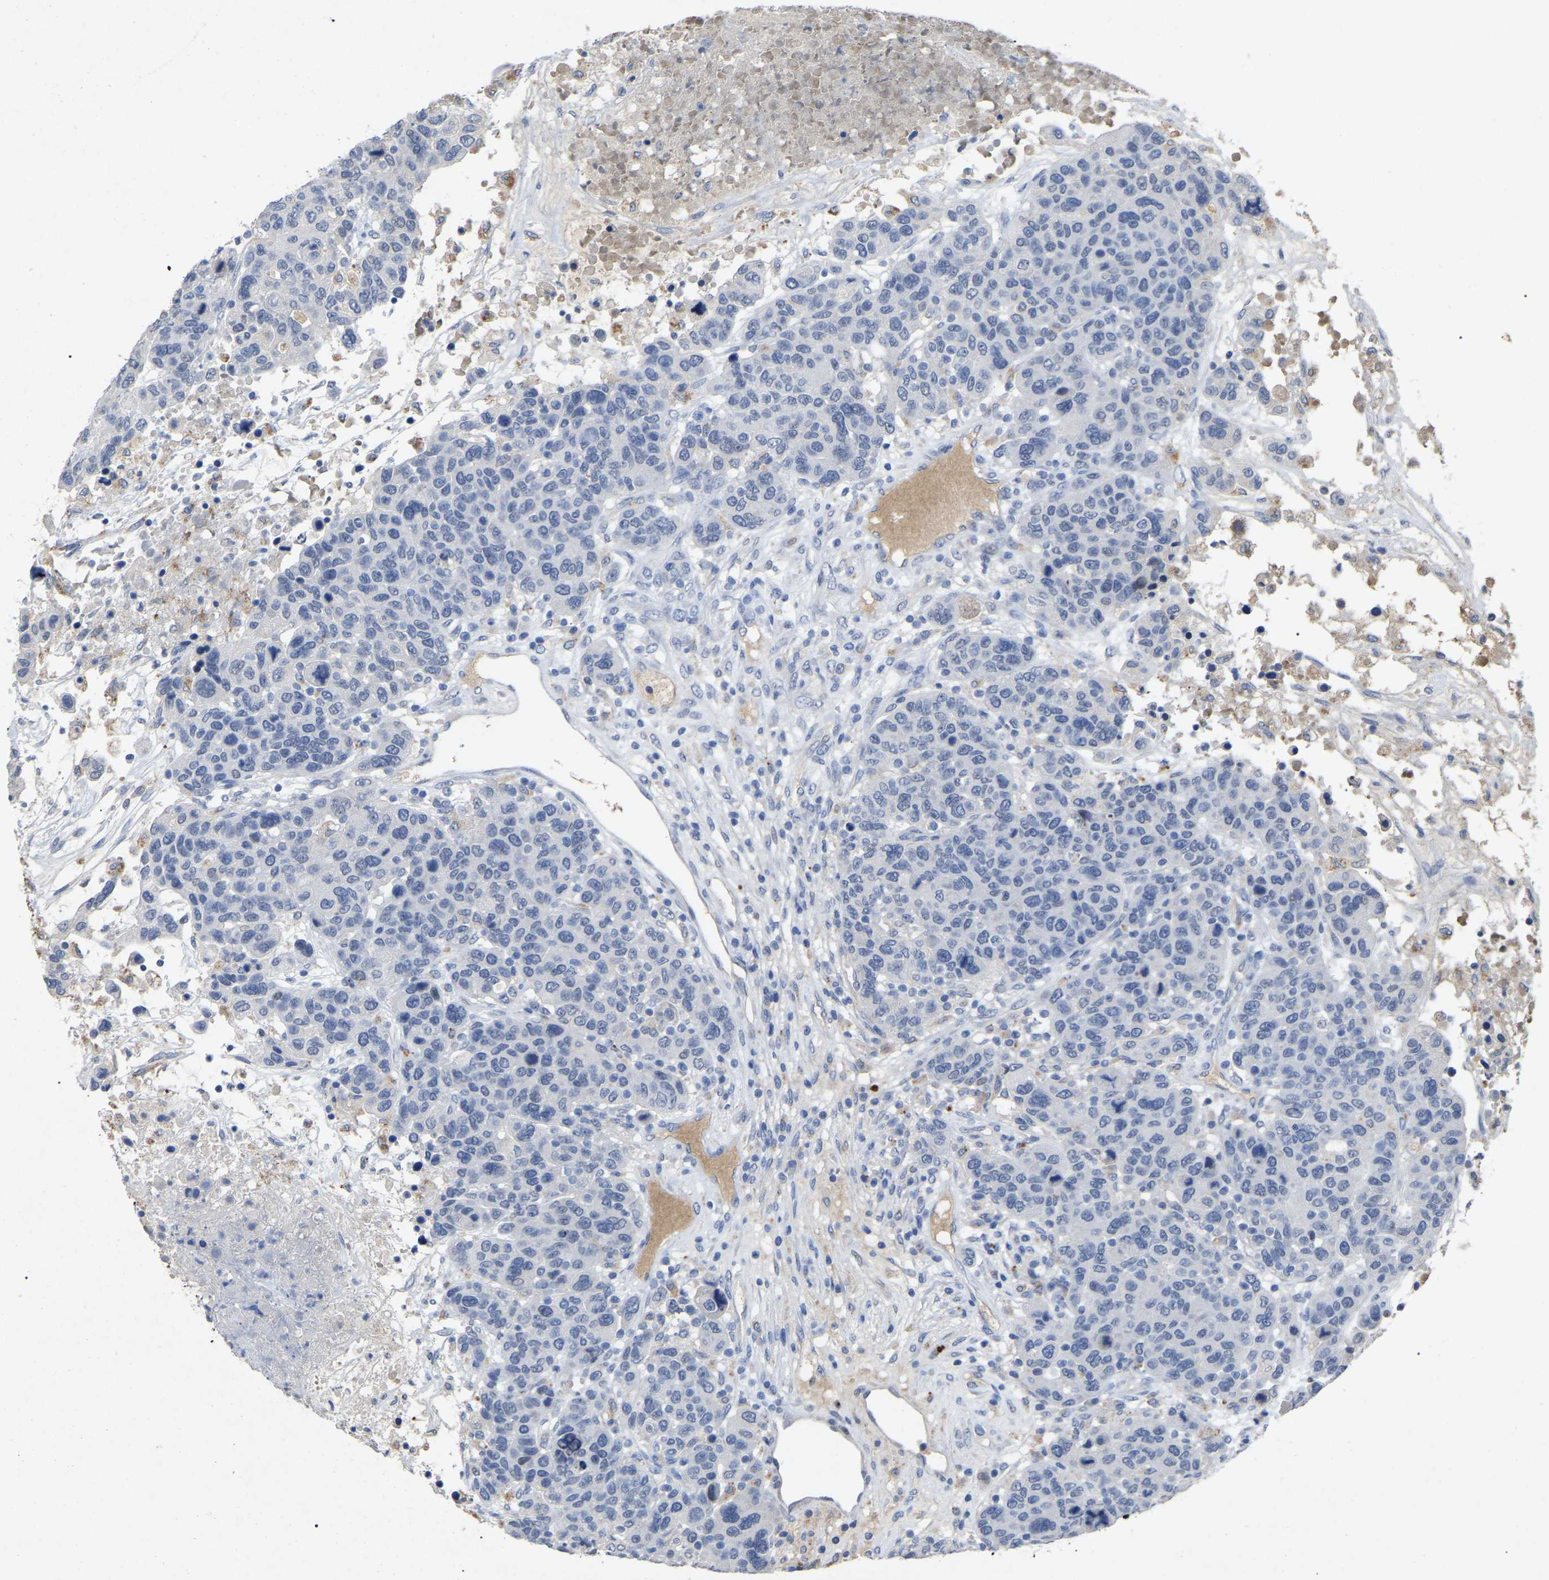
{"staining": {"intensity": "negative", "quantity": "none", "location": "none"}, "tissue": "breast cancer", "cell_type": "Tumor cells", "image_type": "cancer", "snomed": [{"axis": "morphology", "description": "Duct carcinoma"}, {"axis": "topography", "description": "Breast"}], "caption": "Immunohistochemical staining of breast cancer shows no significant expression in tumor cells.", "gene": "SMPD2", "patient": {"sex": "female", "age": 37}}